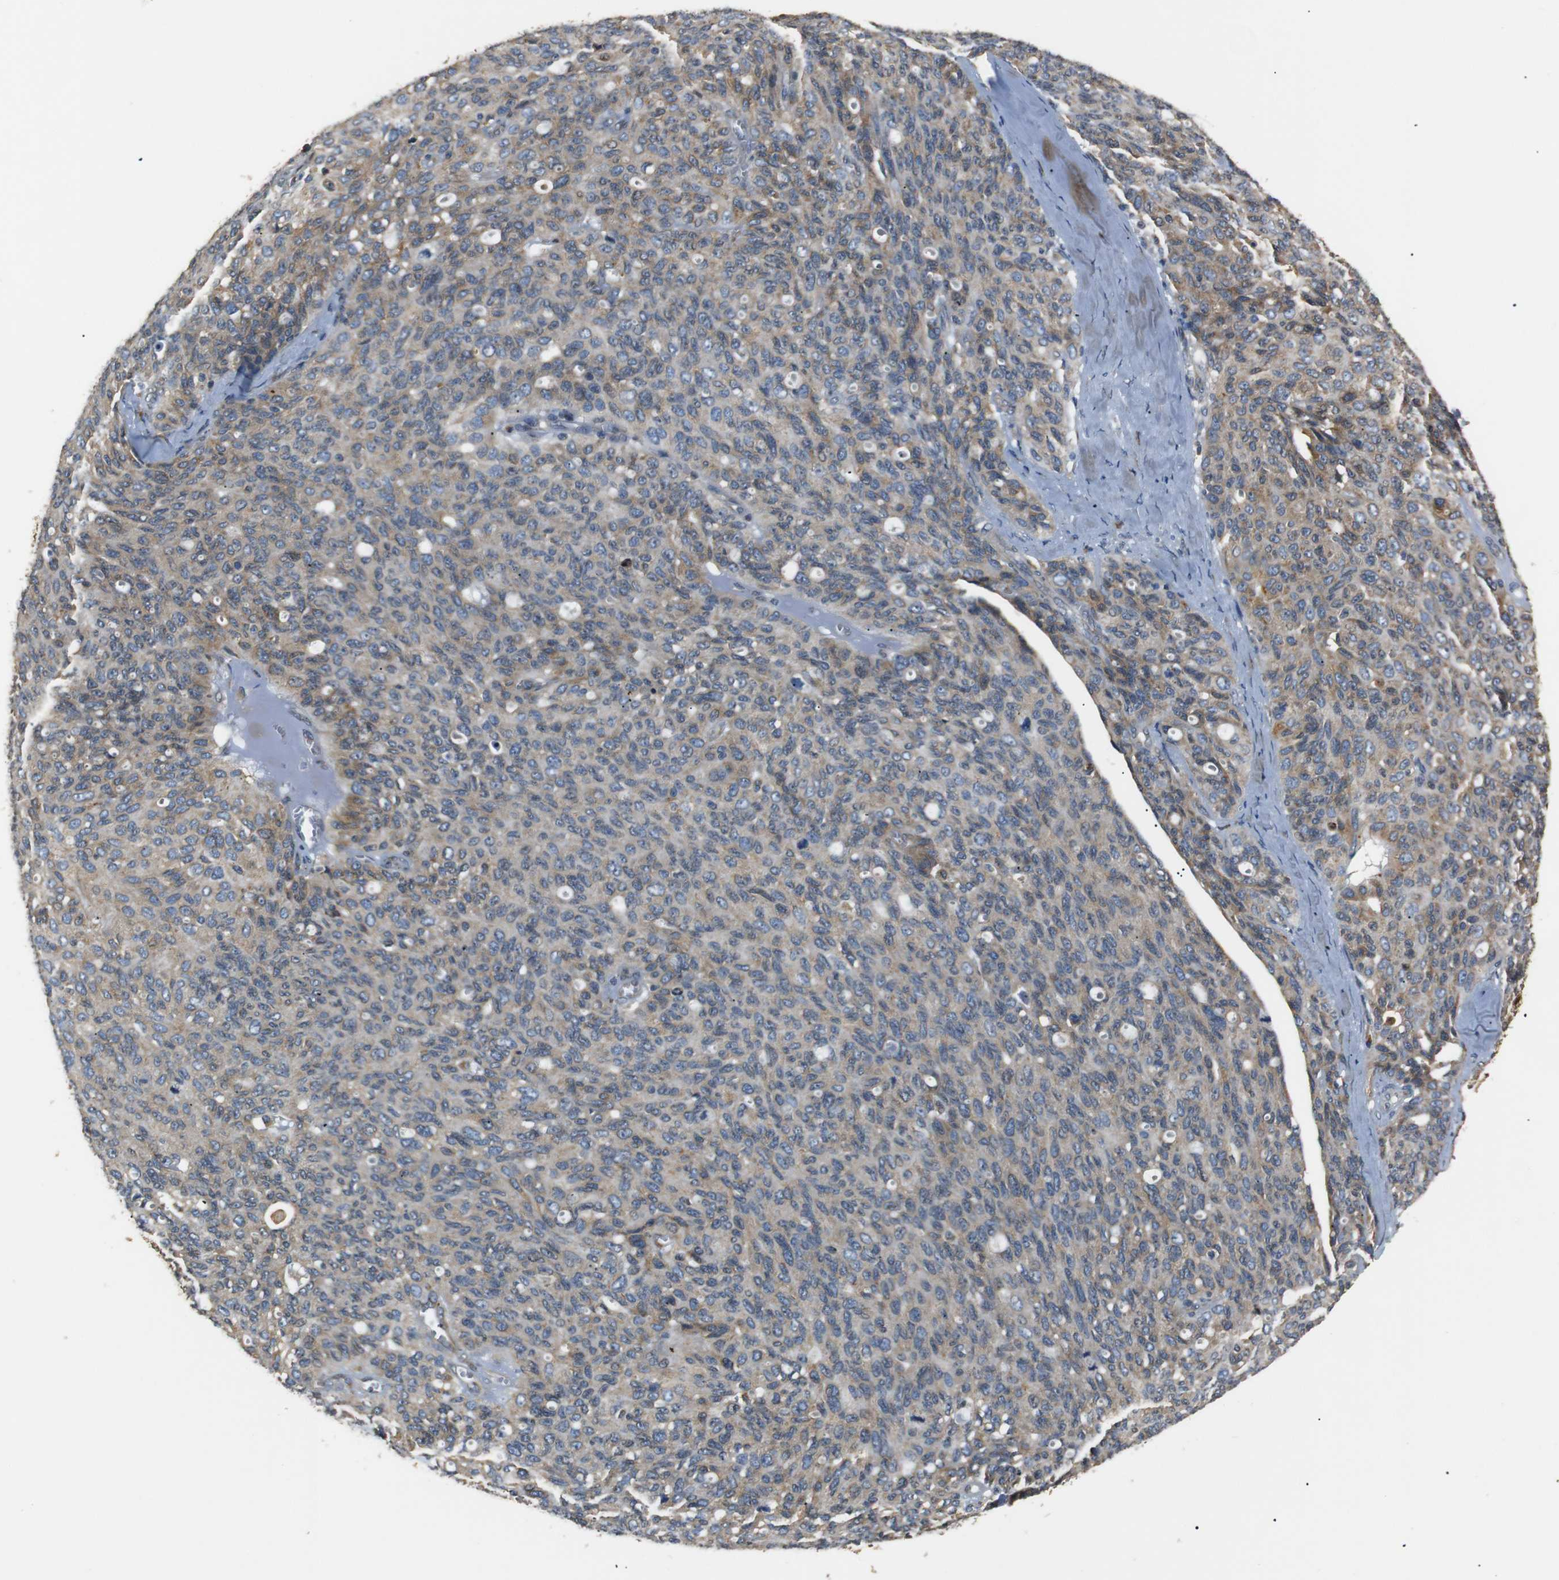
{"staining": {"intensity": "weak", "quantity": "25%-75%", "location": "cytoplasmic/membranous"}, "tissue": "ovarian cancer", "cell_type": "Tumor cells", "image_type": "cancer", "snomed": [{"axis": "morphology", "description": "Carcinoma, endometroid"}, {"axis": "topography", "description": "Ovary"}], "caption": "Ovarian cancer (endometroid carcinoma) stained with a protein marker displays weak staining in tumor cells.", "gene": "TMED2", "patient": {"sex": "female", "age": 60}}